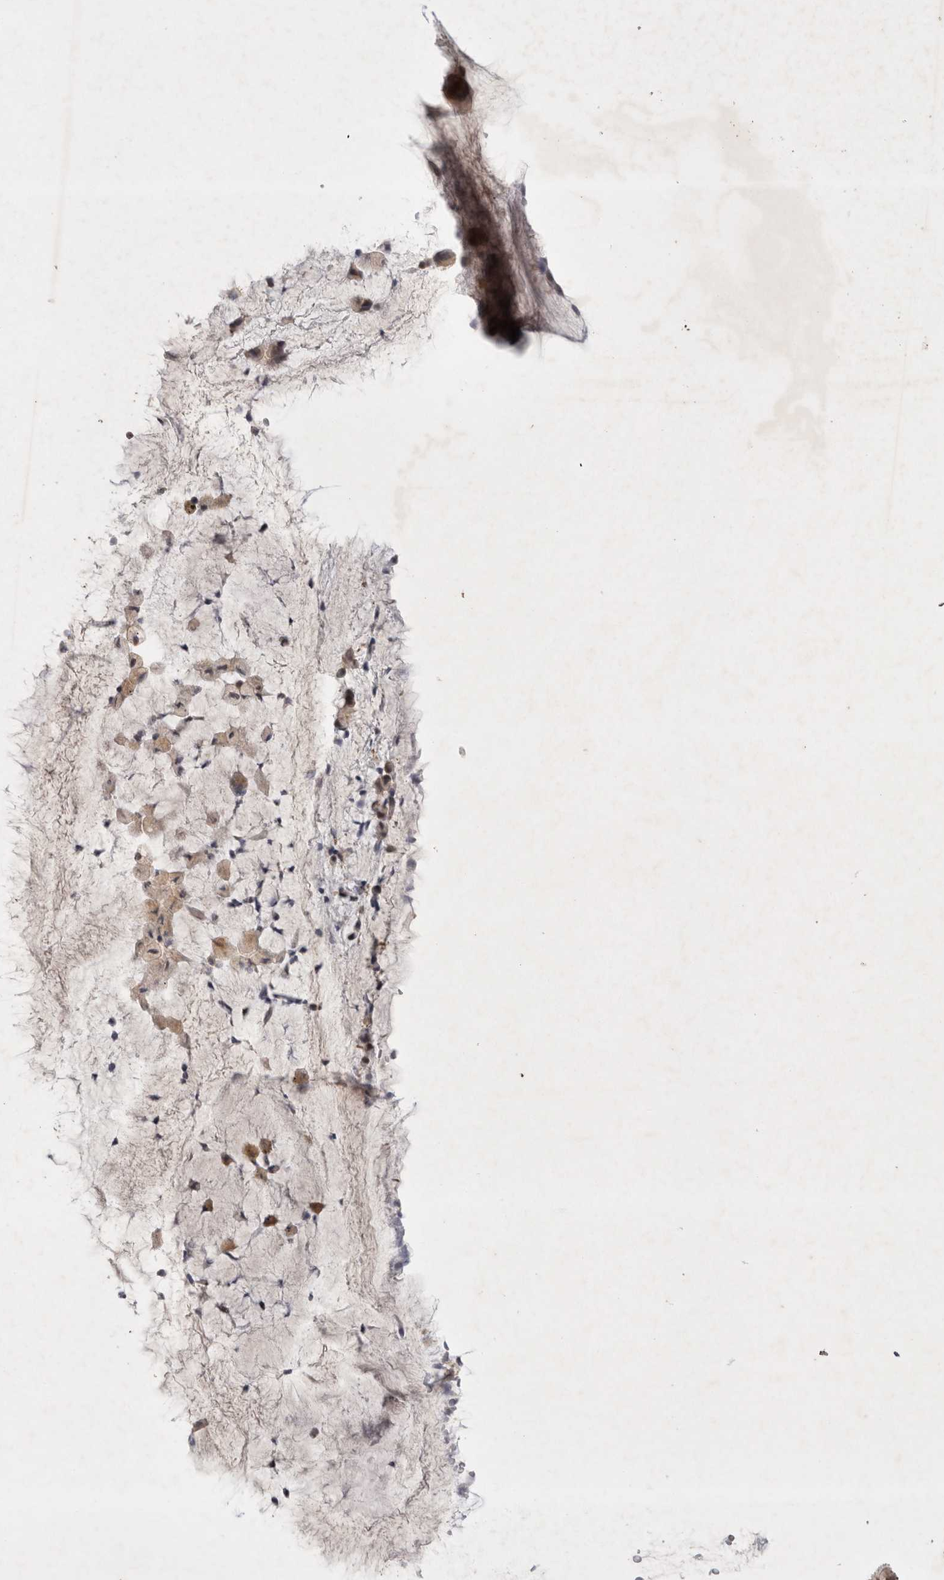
{"staining": {"intensity": "moderate", "quantity": ">75%", "location": "cytoplasmic/membranous"}, "tissue": "bronchus", "cell_type": "Respiratory epithelial cells", "image_type": "normal", "snomed": [{"axis": "morphology", "description": "Normal tissue, NOS"}, {"axis": "topography", "description": "Cartilage tissue"}], "caption": "Protein staining of unremarkable bronchus shows moderate cytoplasmic/membranous expression in about >75% of respiratory epithelial cells.", "gene": "WIPF2", "patient": {"sex": "female", "age": 63}}